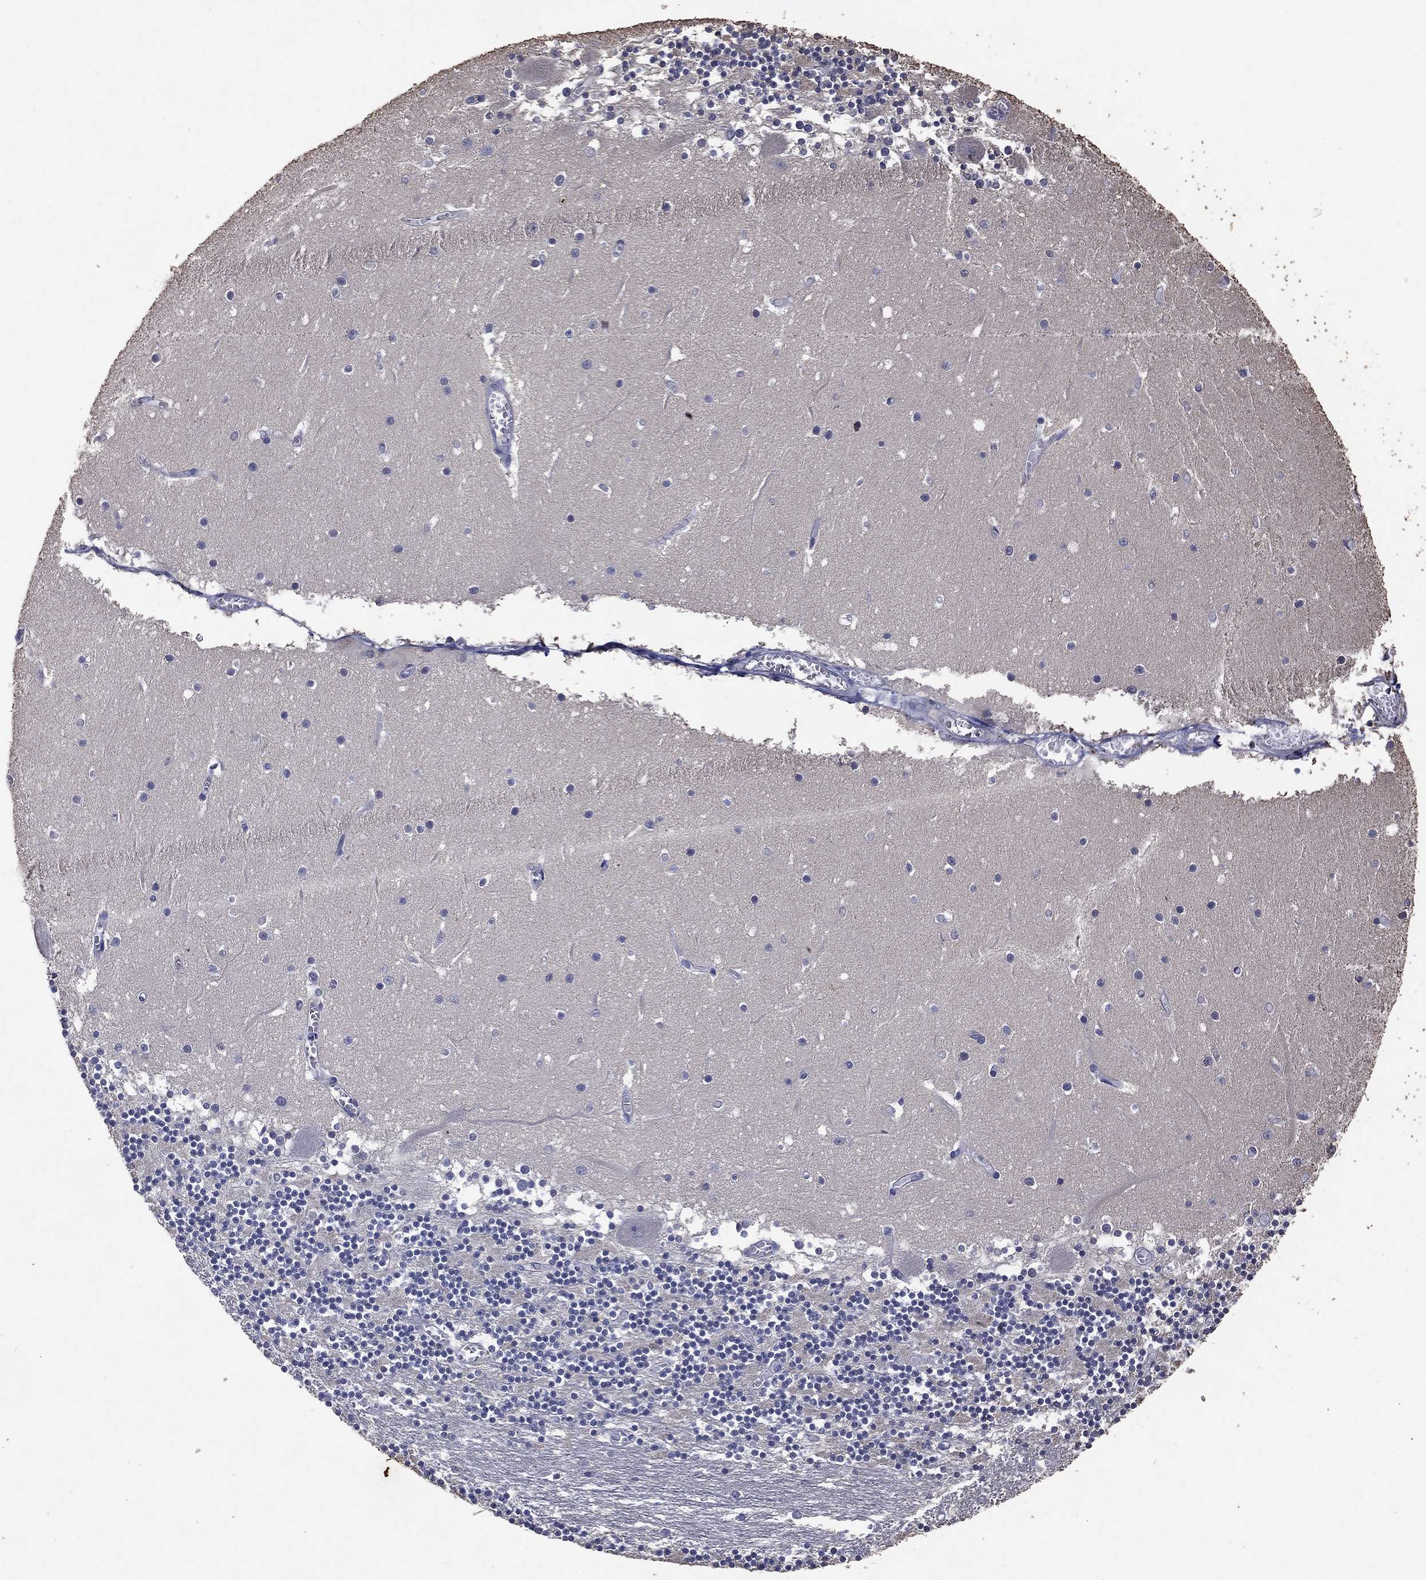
{"staining": {"intensity": "negative", "quantity": "none", "location": "none"}, "tissue": "cerebellum", "cell_type": "Cells in granular layer", "image_type": "normal", "snomed": [{"axis": "morphology", "description": "Normal tissue, NOS"}, {"axis": "topography", "description": "Cerebellum"}], "caption": "Immunohistochemical staining of normal cerebellum exhibits no significant staining in cells in granular layer.", "gene": "ADPRHL1", "patient": {"sex": "female", "age": 28}}